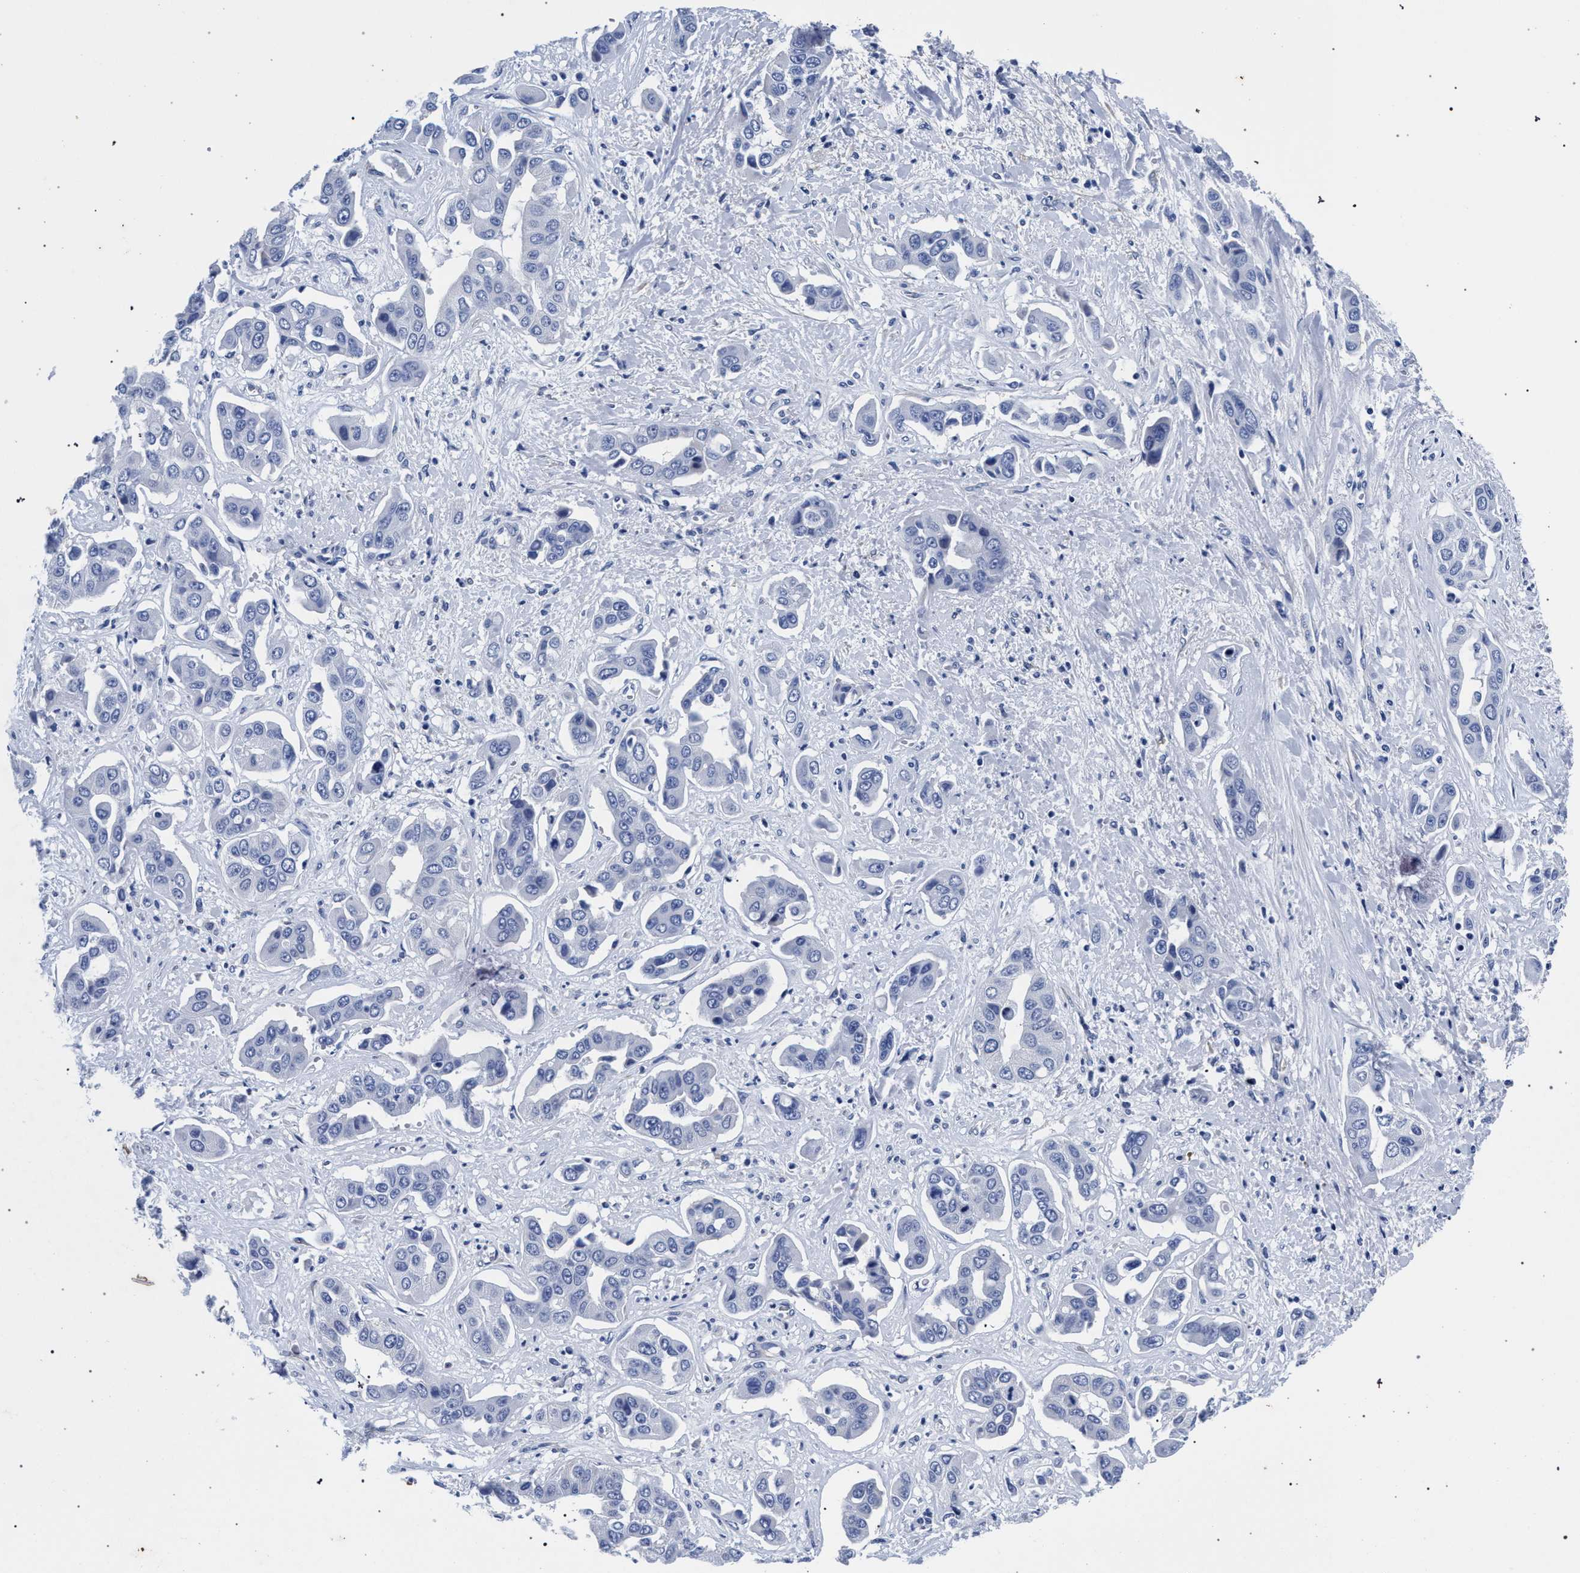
{"staining": {"intensity": "negative", "quantity": "none", "location": "none"}, "tissue": "liver cancer", "cell_type": "Tumor cells", "image_type": "cancer", "snomed": [{"axis": "morphology", "description": "Cholangiocarcinoma"}, {"axis": "topography", "description": "Liver"}], "caption": "Image shows no protein expression in tumor cells of liver cancer (cholangiocarcinoma) tissue.", "gene": "AKAP4", "patient": {"sex": "female", "age": 52}}